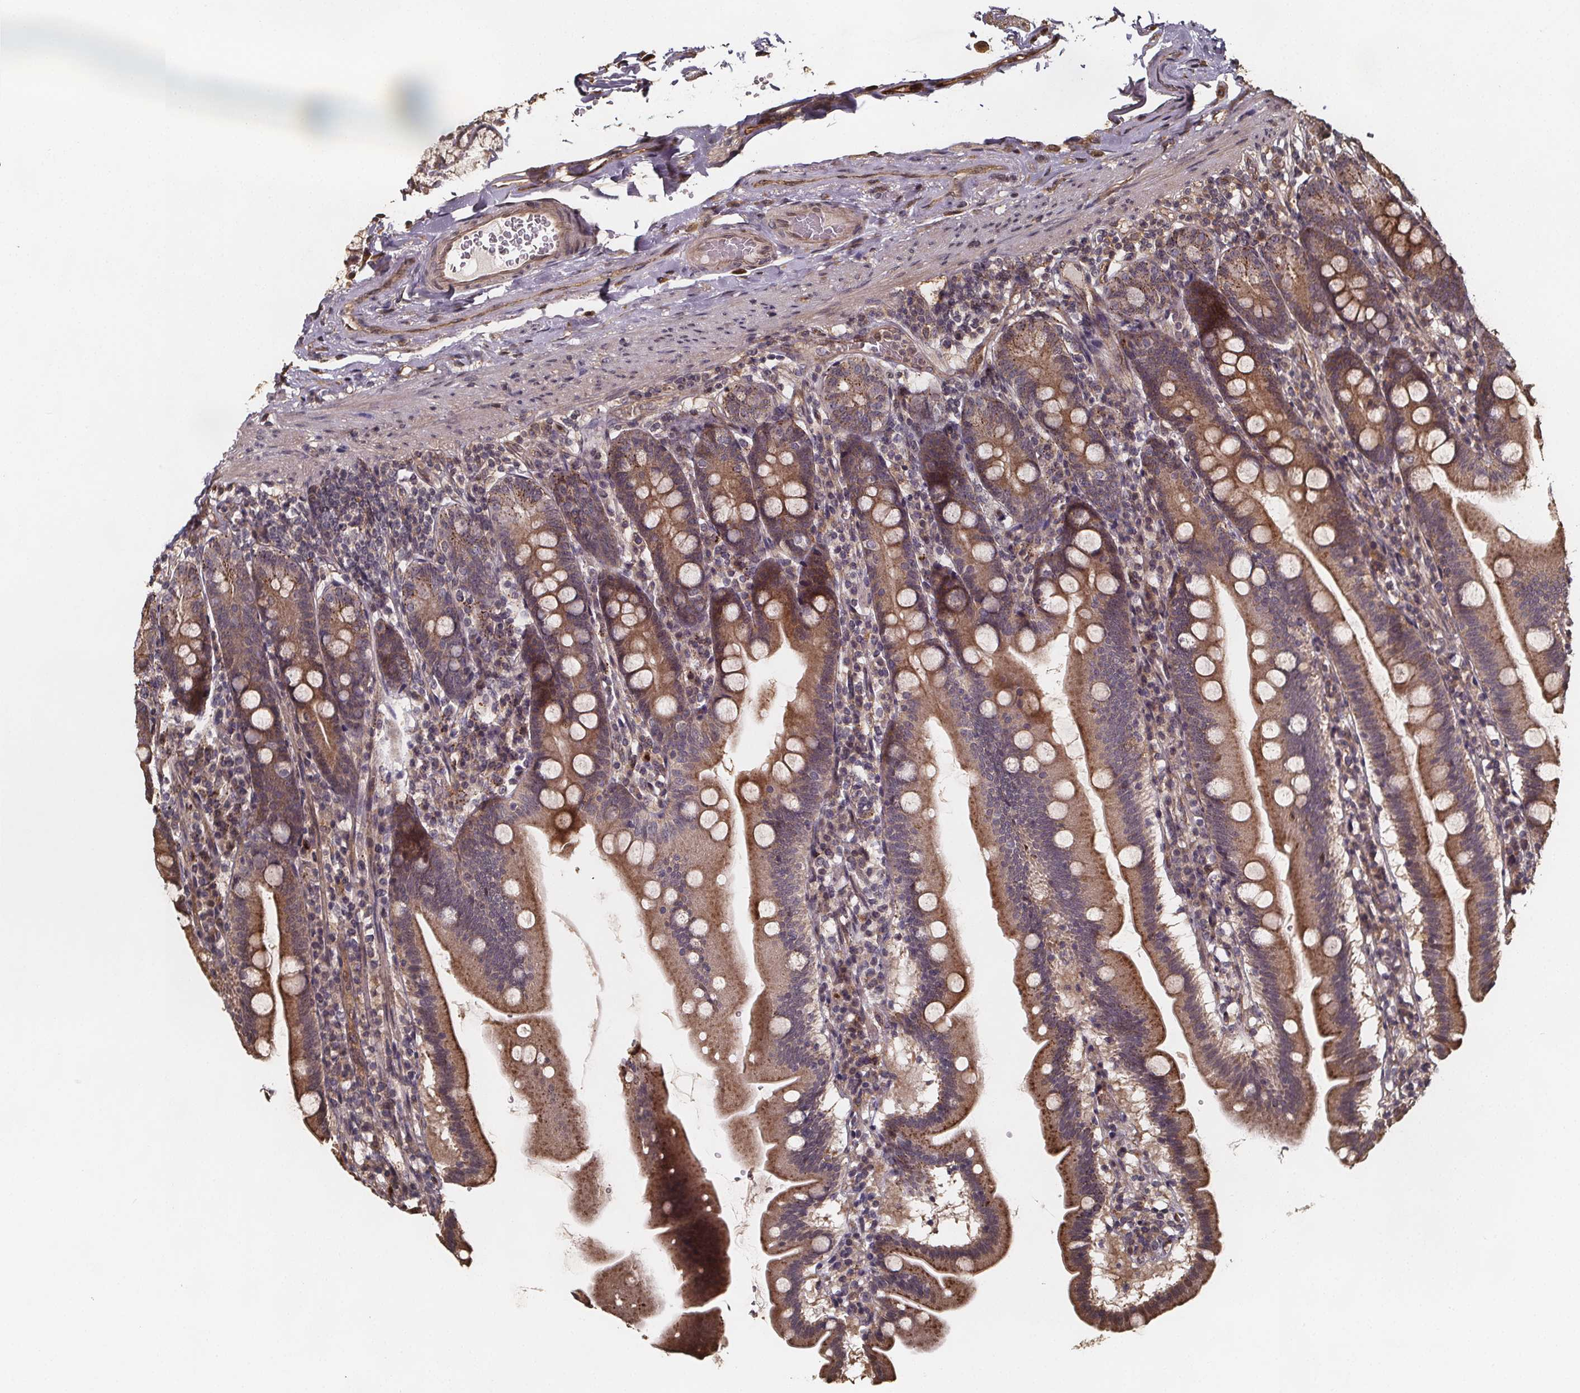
{"staining": {"intensity": "strong", "quantity": ">75%", "location": "cytoplasmic/membranous"}, "tissue": "duodenum", "cell_type": "Glandular cells", "image_type": "normal", "snomed": [{"axis": "morphology", "description": "Normal tissue, NOS"}, {"axis": "topography", "description": "Duodenum"}], "caption": "DAB immunohistochemical staining of unremarkable duodenum displays strong cytoplasmic/membranous protein positivity in approximately >75% of glandular cells.", "gene": "ZNF879", "patient": {"sex": "female", "age": 67}}